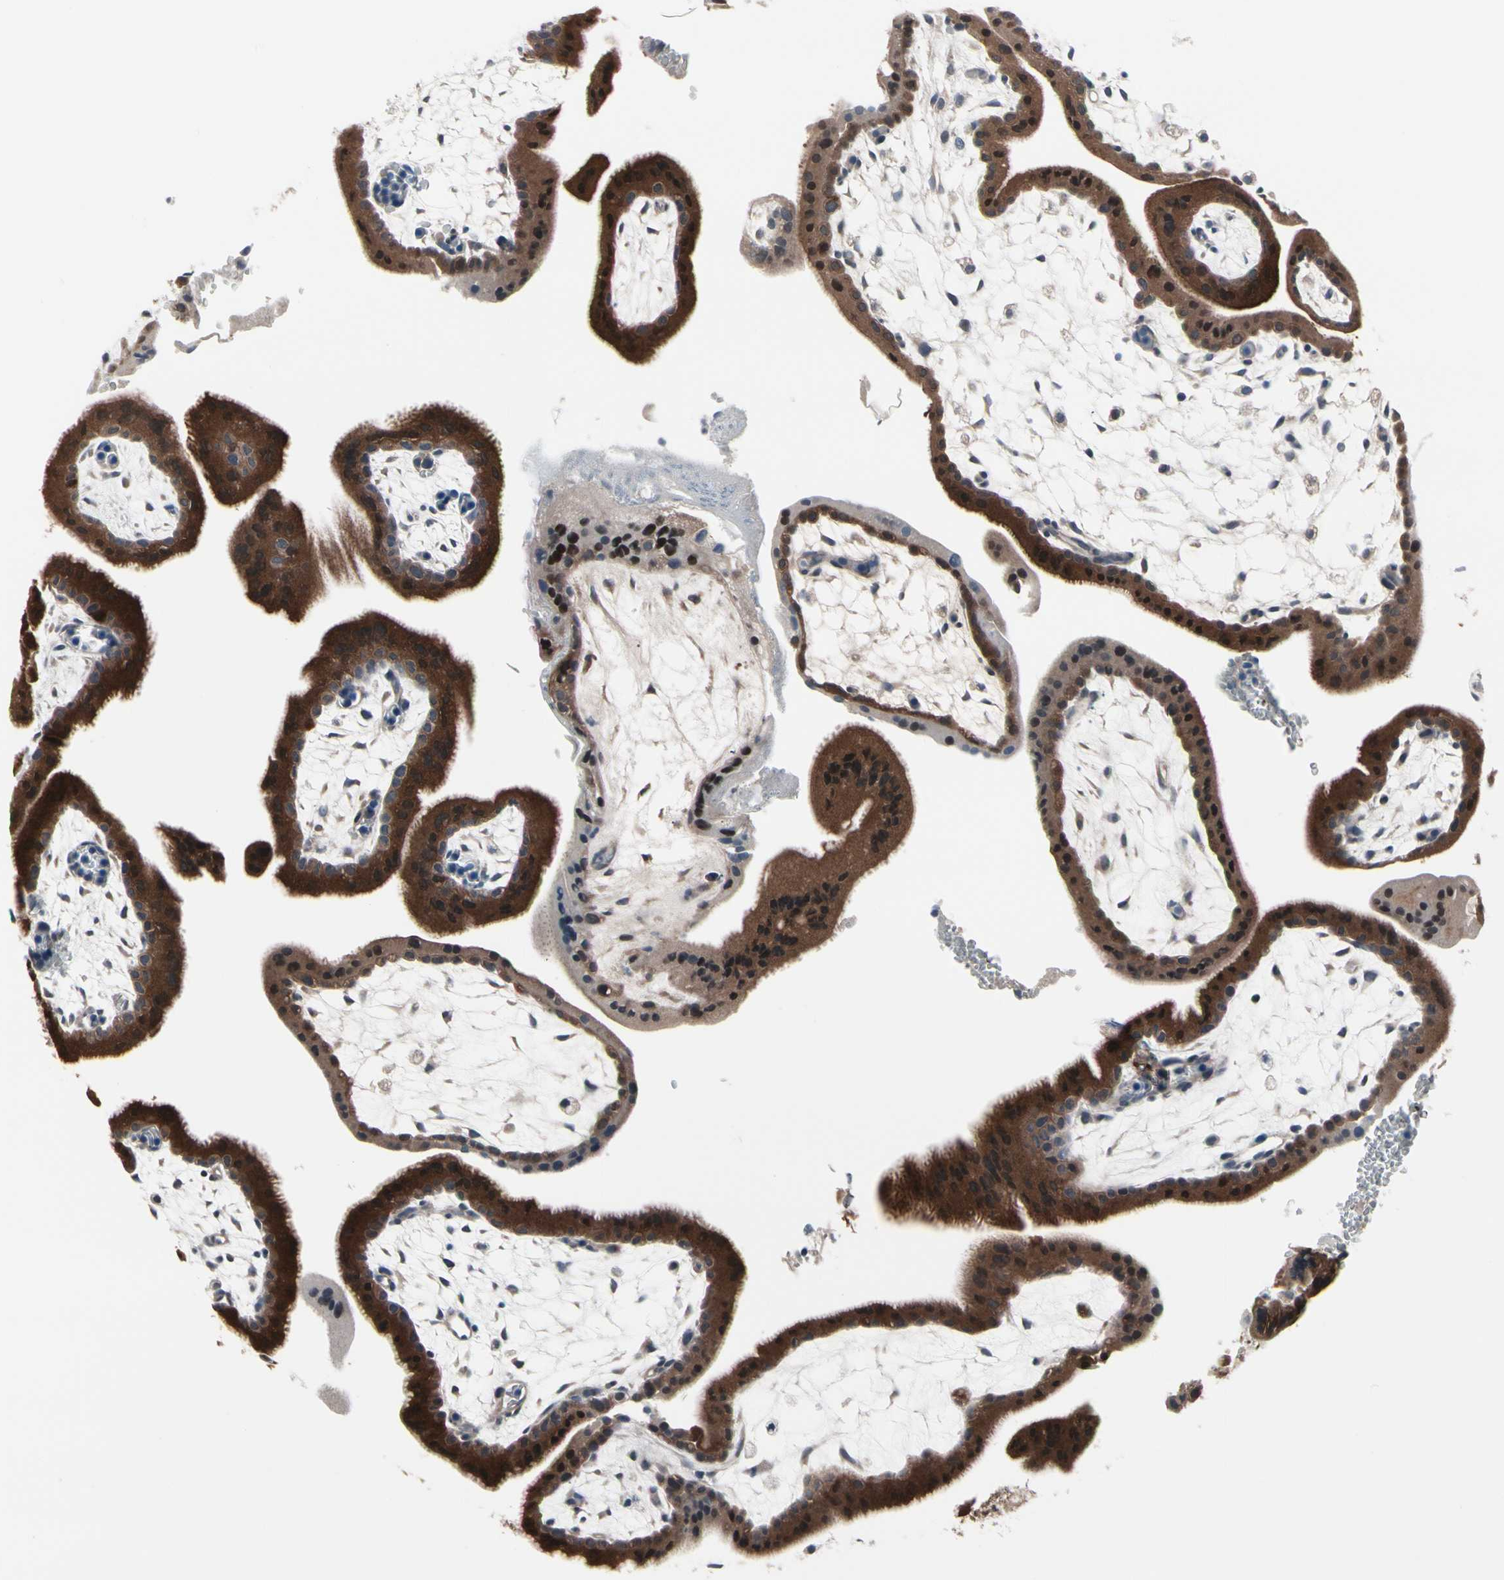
{"staining": {"intensity": "moderate", "quantity": ">75%", "location": "cytoplasmic/membranous"}, "tissue": "placenta", "cell_type": "Decidual cells", "image_type": "normal", "snomed": [{"axis": "morphology", "description": "Normal tissue, NOS"}, {"axis": "topography", "description": "Placenta"}], "caption": "Immunohistochemical staining of benign placenta displays moderate cytoplasmic/membranous protein expression in approximately >75% of decidual cells.", "gene": "PRDX6", "patient": {"sex": "female", "age": 35}}